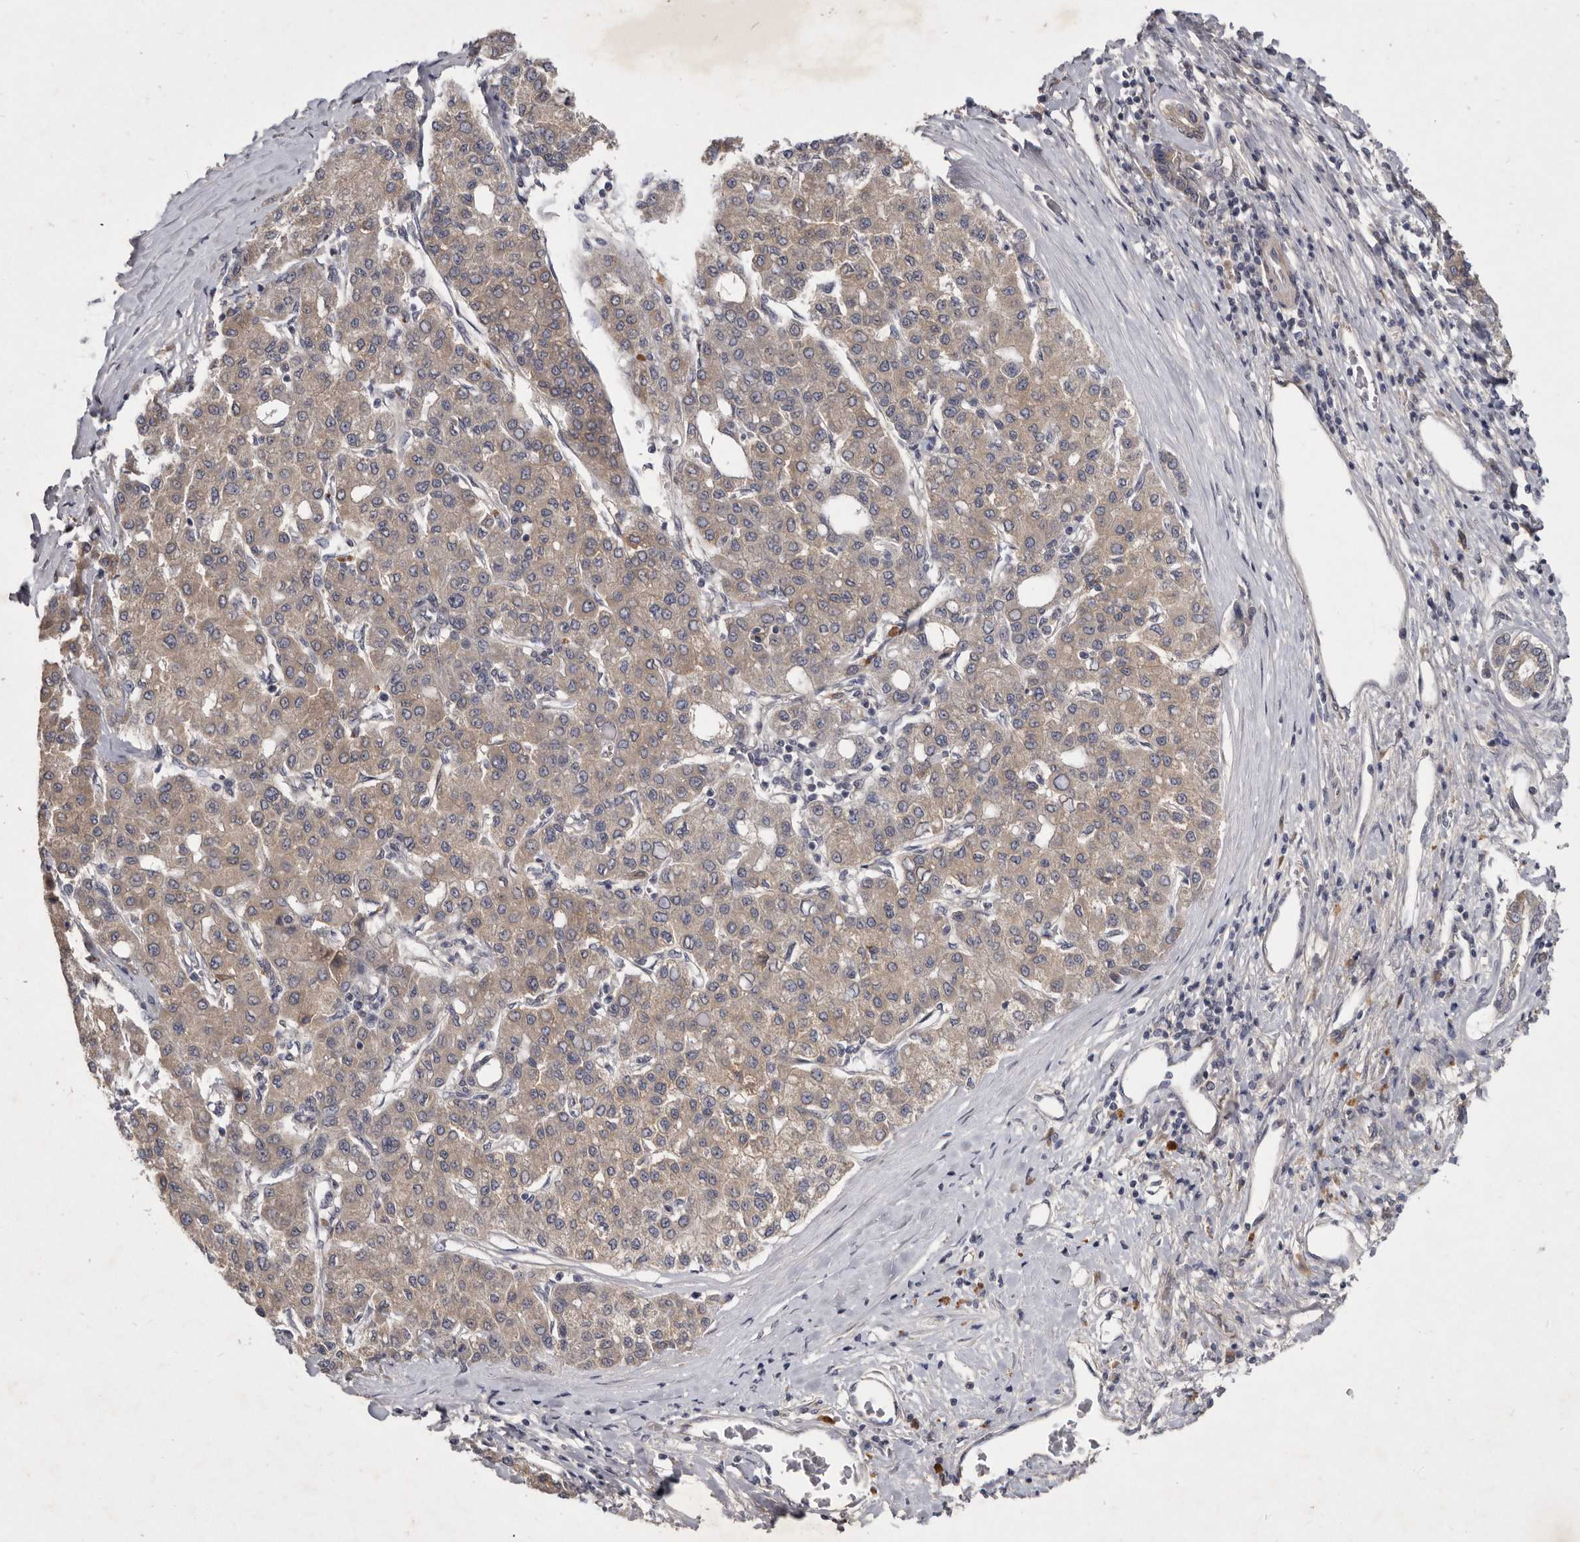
{"staining": {"intensity": "weak", "quantity": ">75%", "location": "cytoplasmic/membranous"}, "tissue": "liver cancer", "cell_type": "Tumor cells", "image_type": "cancer", "snomed": [{"axis": "morphology", "description": "Carcinoma, Hepatocellular, NOS"}, {"axis": "topography", "description": "Liver"}], "caption": "Liver cancer (hepatocellular carcinoma) stained for a protein (brown) demonstrates weak cytoplasmic/membranous positive positivity in about >75% of tumor cells.", "gene": "SLC22A1", "patient": {"sex": "male", "age": 65}}